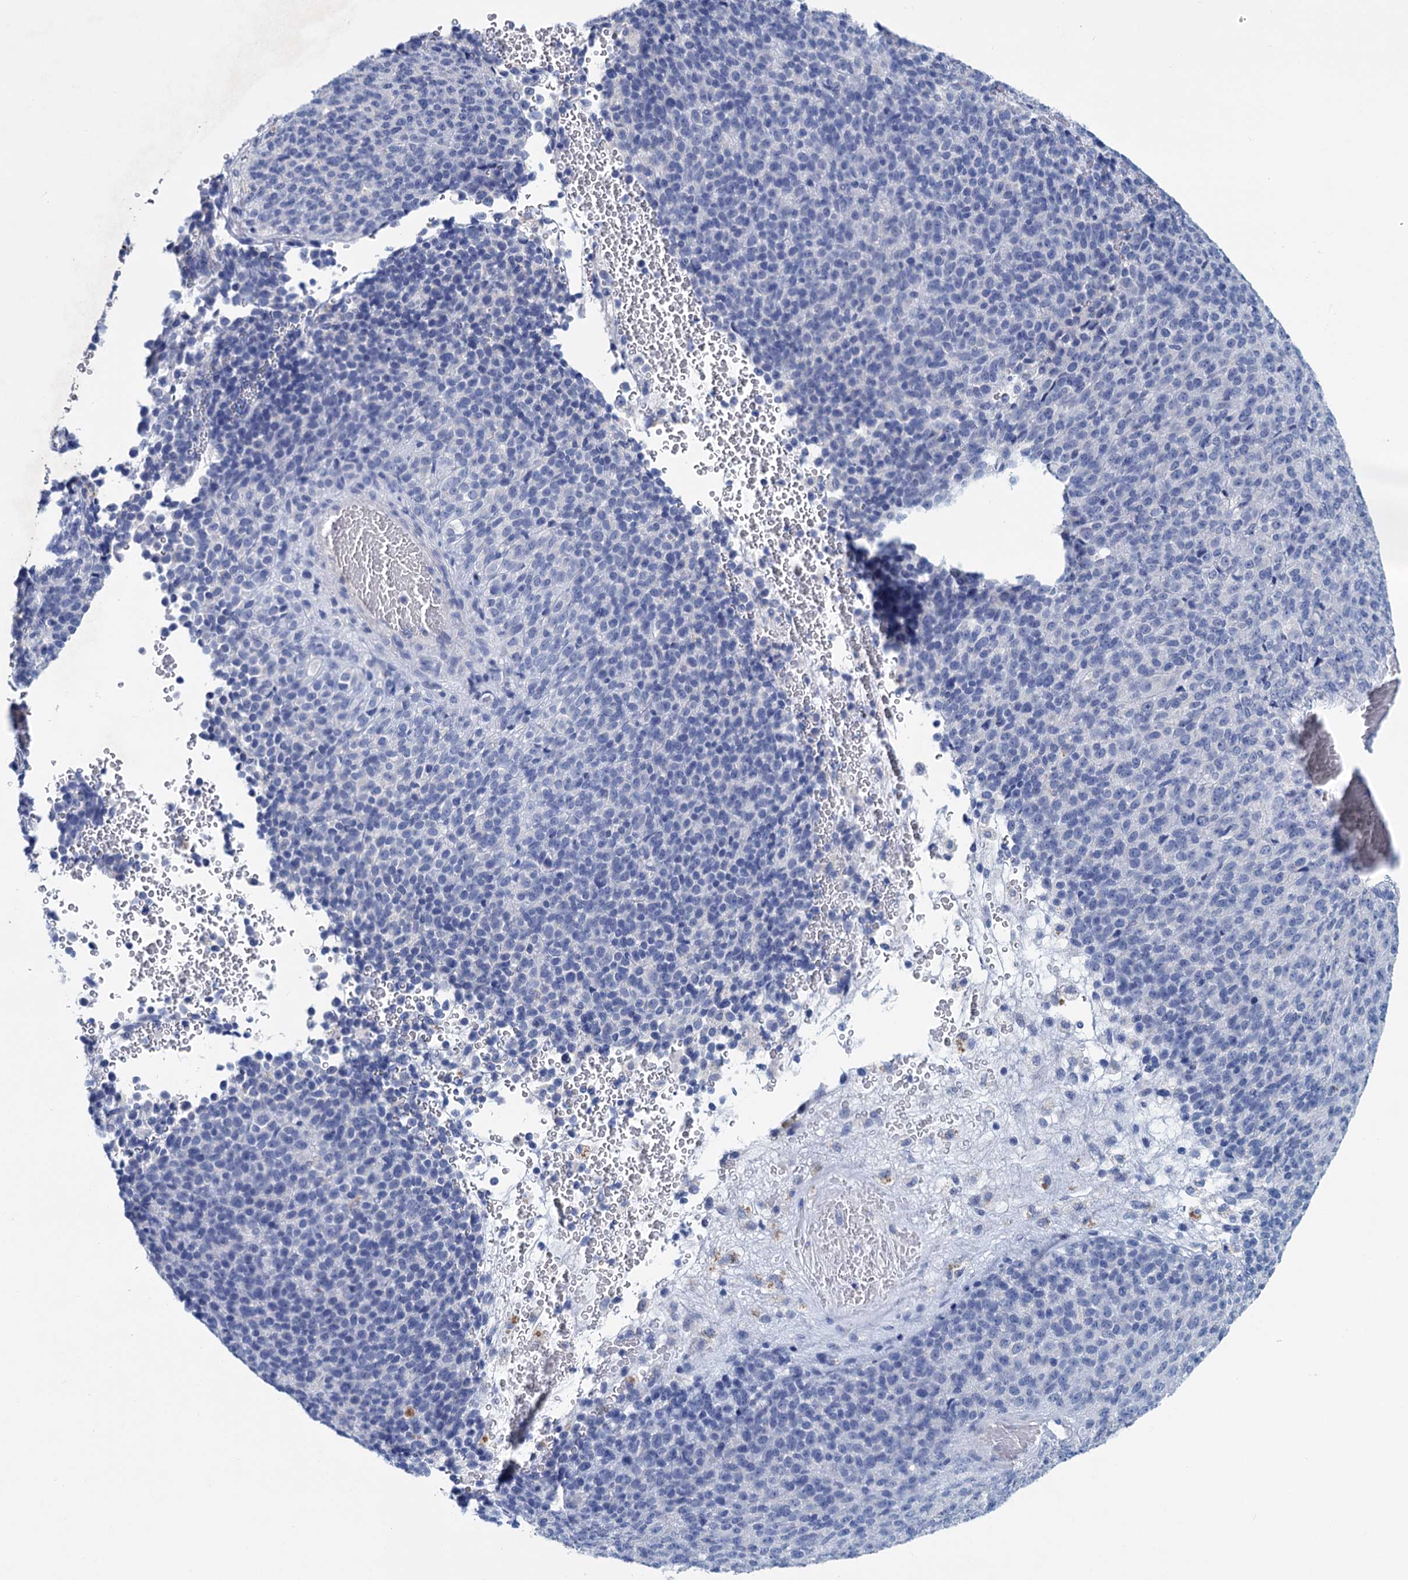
{"staining": {"intensity": "negative", "quantity": "none", "location": "none"}, "tissue": "melanoma", "cell_type": "Tumor cells", "image_type": "cancer", "snomed": [{"axis": "morphology", "description": "Malignant melanoma, Metastatic site"}, {"axis": "topography", "description": "Brain"}], "caption": "Human malignant melanoma (metastatic site) stained for a protein using immunohistochemistry displays no positivity in tumor cells.", "gene": "MYOZ3", "patient": {"sex": "female", "age": 56}}